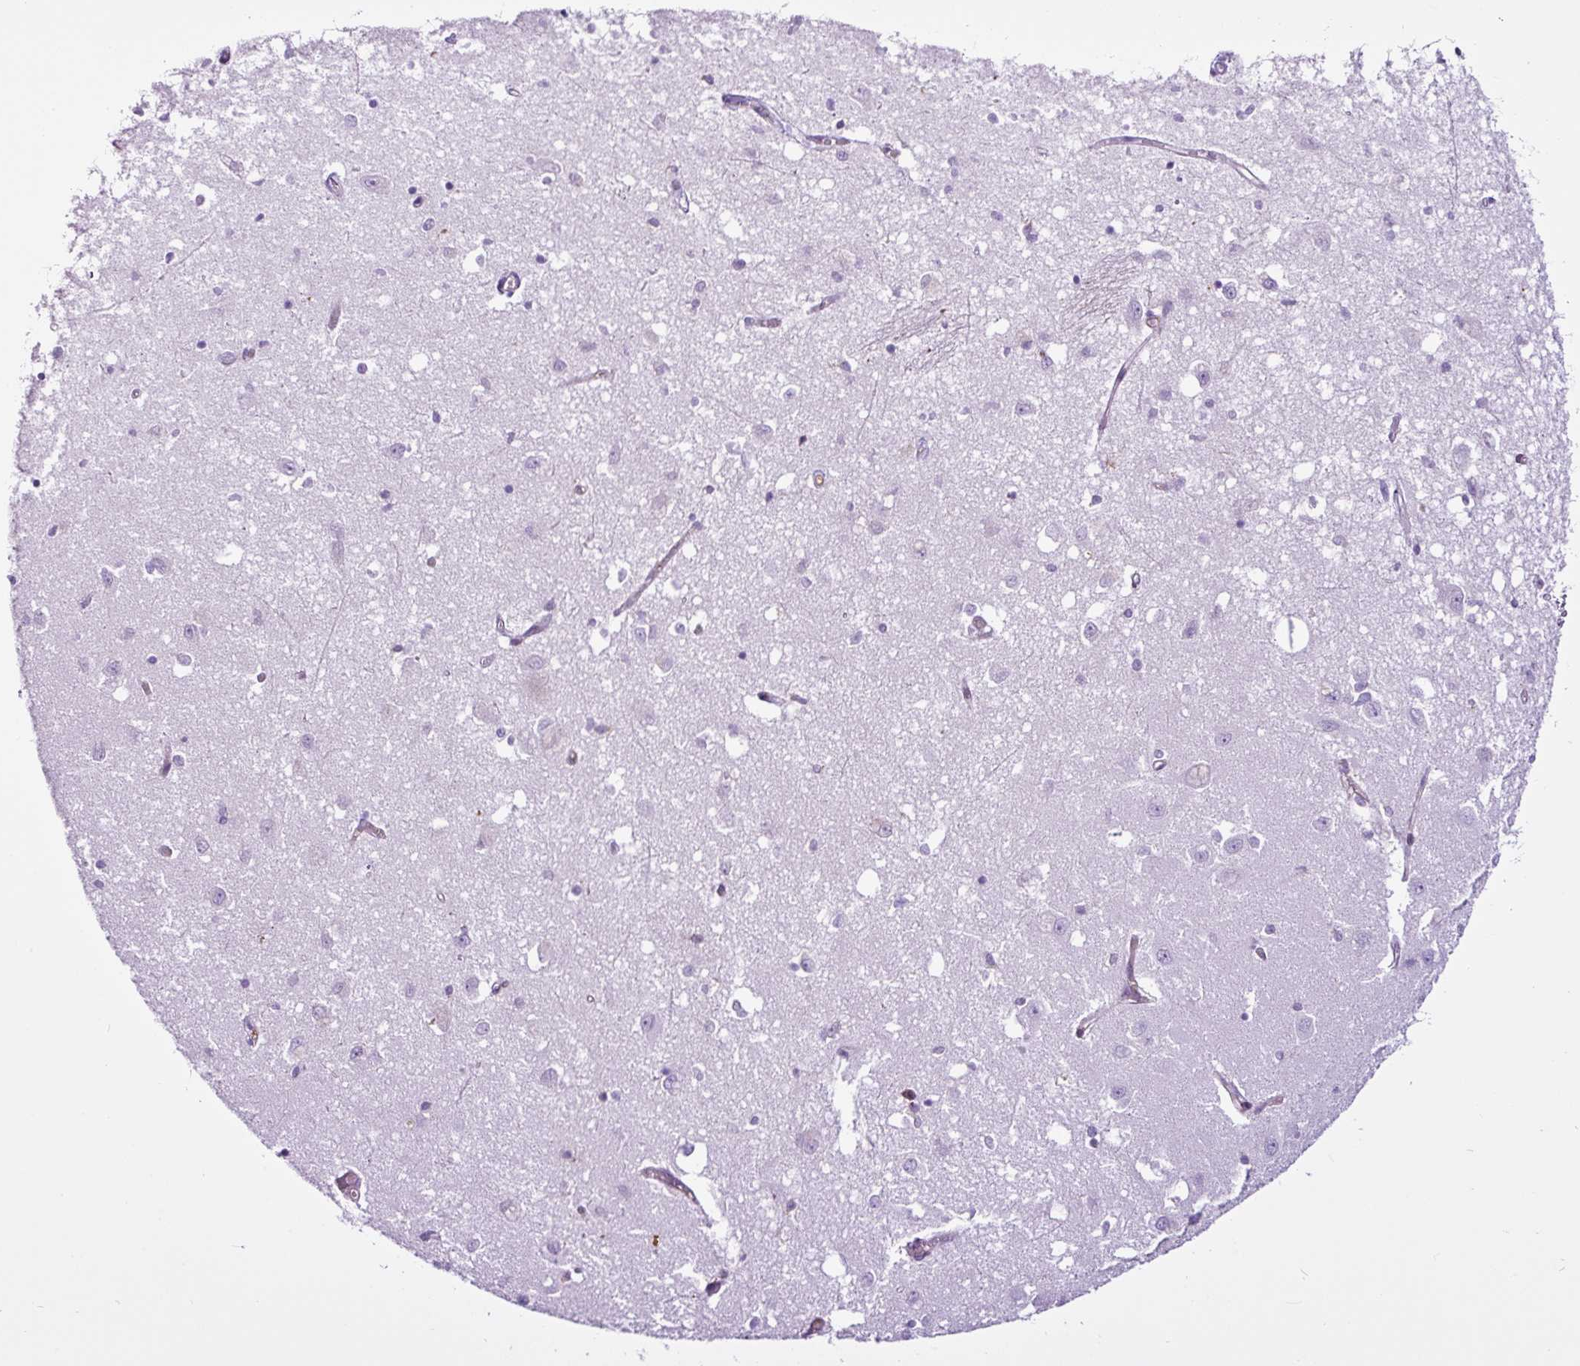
{"staining": {"intensity": "moderate", "quantity": "<25%", "location": "cytoplasmic/membranous"}, "tissue": "caudate", "cell_type": "Glial cells", "image_type": "normal", "snomed": [{"axis": "morphology", "description": "Normal tissue, NOS"}, {"axis": "topography", "description": "Lateral ventricle wall"}], "caption": "Protein staining of benign caudate demonstrates moderate cytoplasmic/membranous expression in about <25% of glial cells.", "gene": "EME2", "patient": {"sex": "male", "age": 70}}